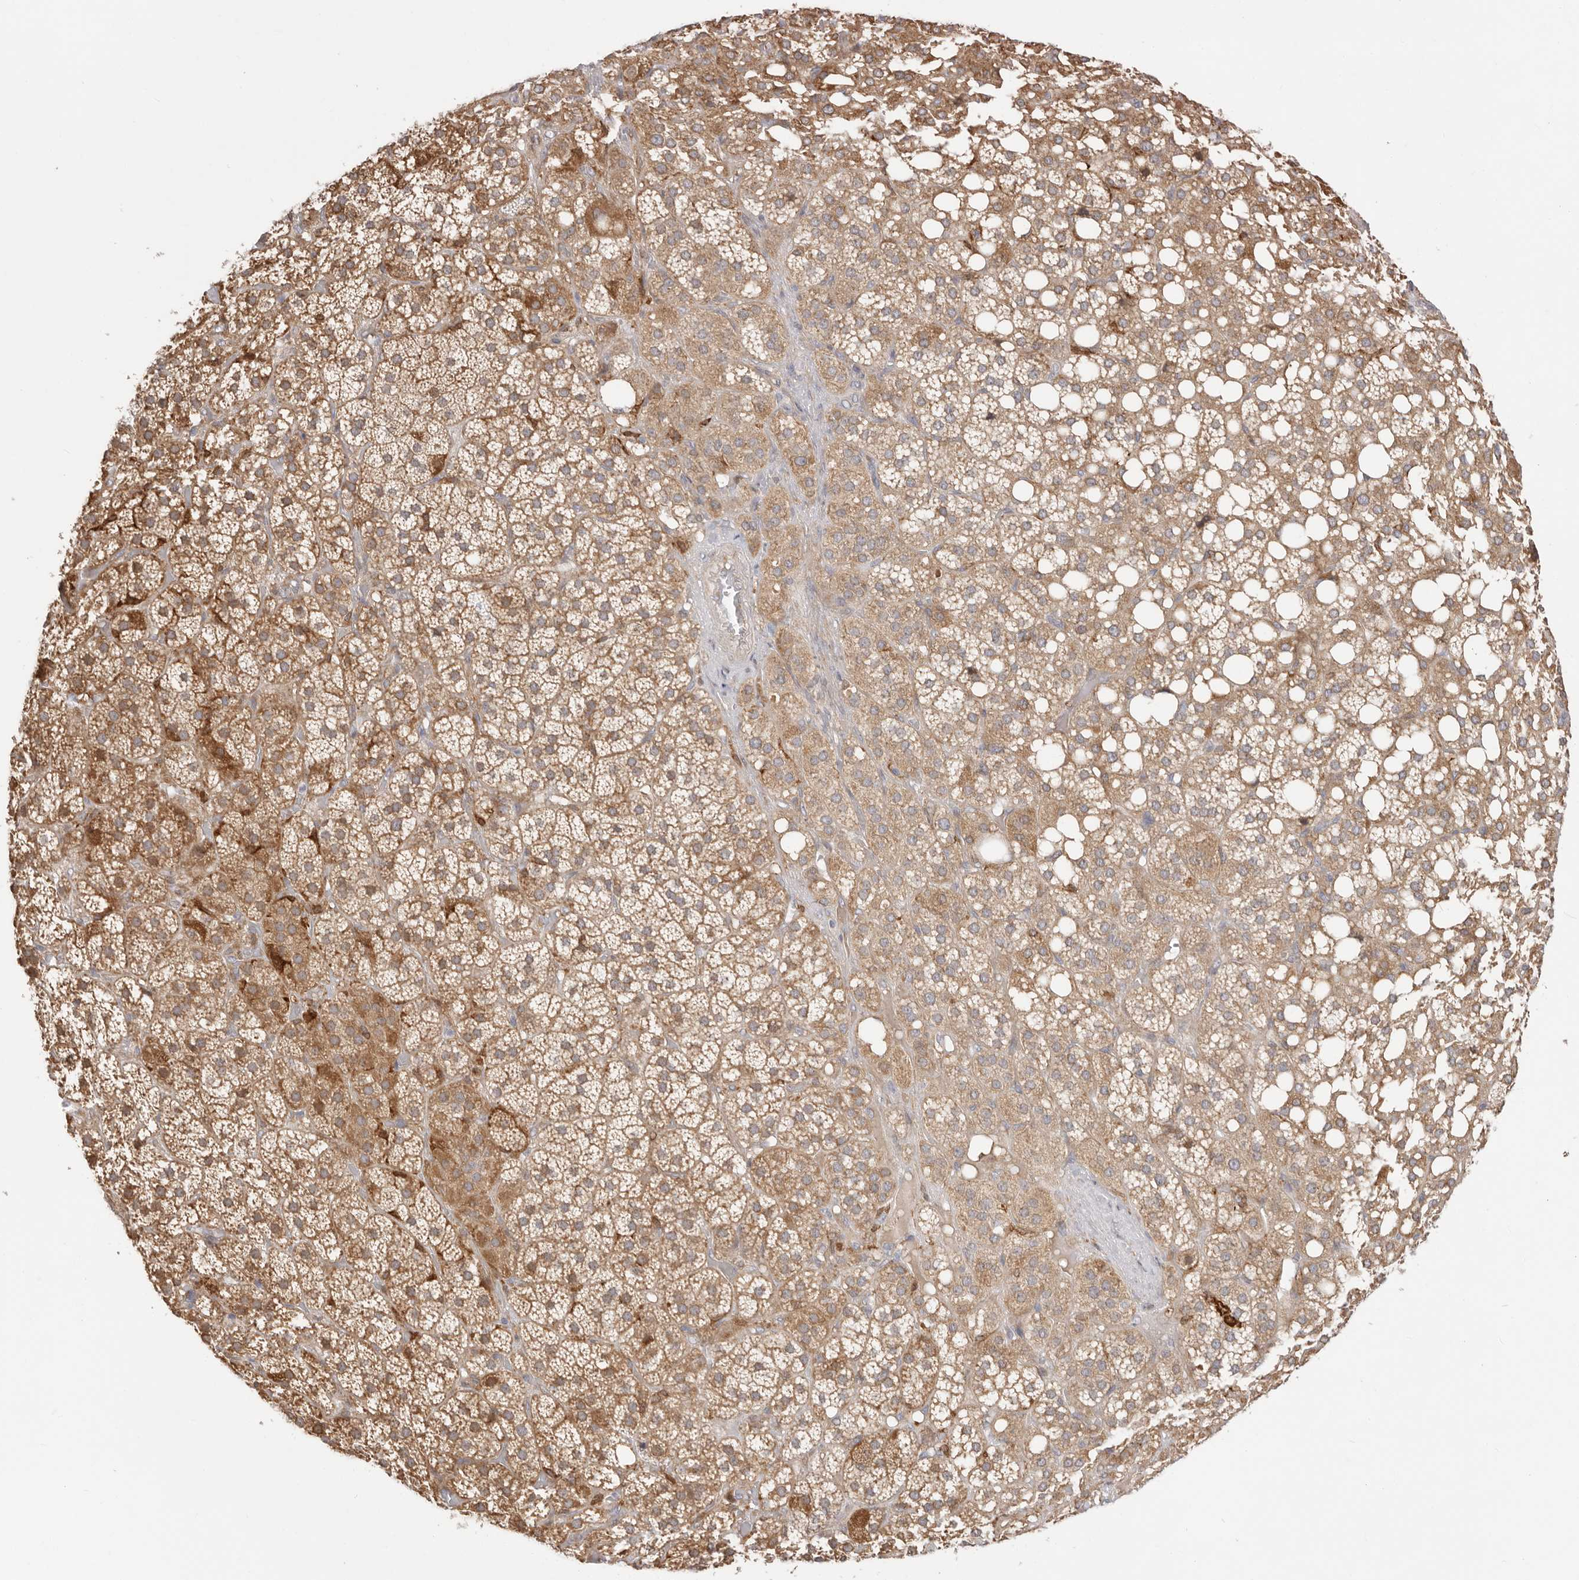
{"staining": {"intensity": "moderate", "quantity": ">75%", "location": "cytoplasmic/membranous"}, "tissue": "adrenal gland", "cell_type": "Glandular cells", "image_type": "normal", "snomed": [{"axis": "morphology", "description": "Normal tissue, NOS"}, {"axis": "topography", "description": "Adrenal gland"}], "caption": "Immunohistochemistry micrograph of normal adrenal gland stained for a protein (brown), which demonstrates medium levels of moderate cytoplasmic/membranous positivity in about >75% of glandular cells.", "gene": "USH1C", "patient": {"sex": "female", "age": 59}}